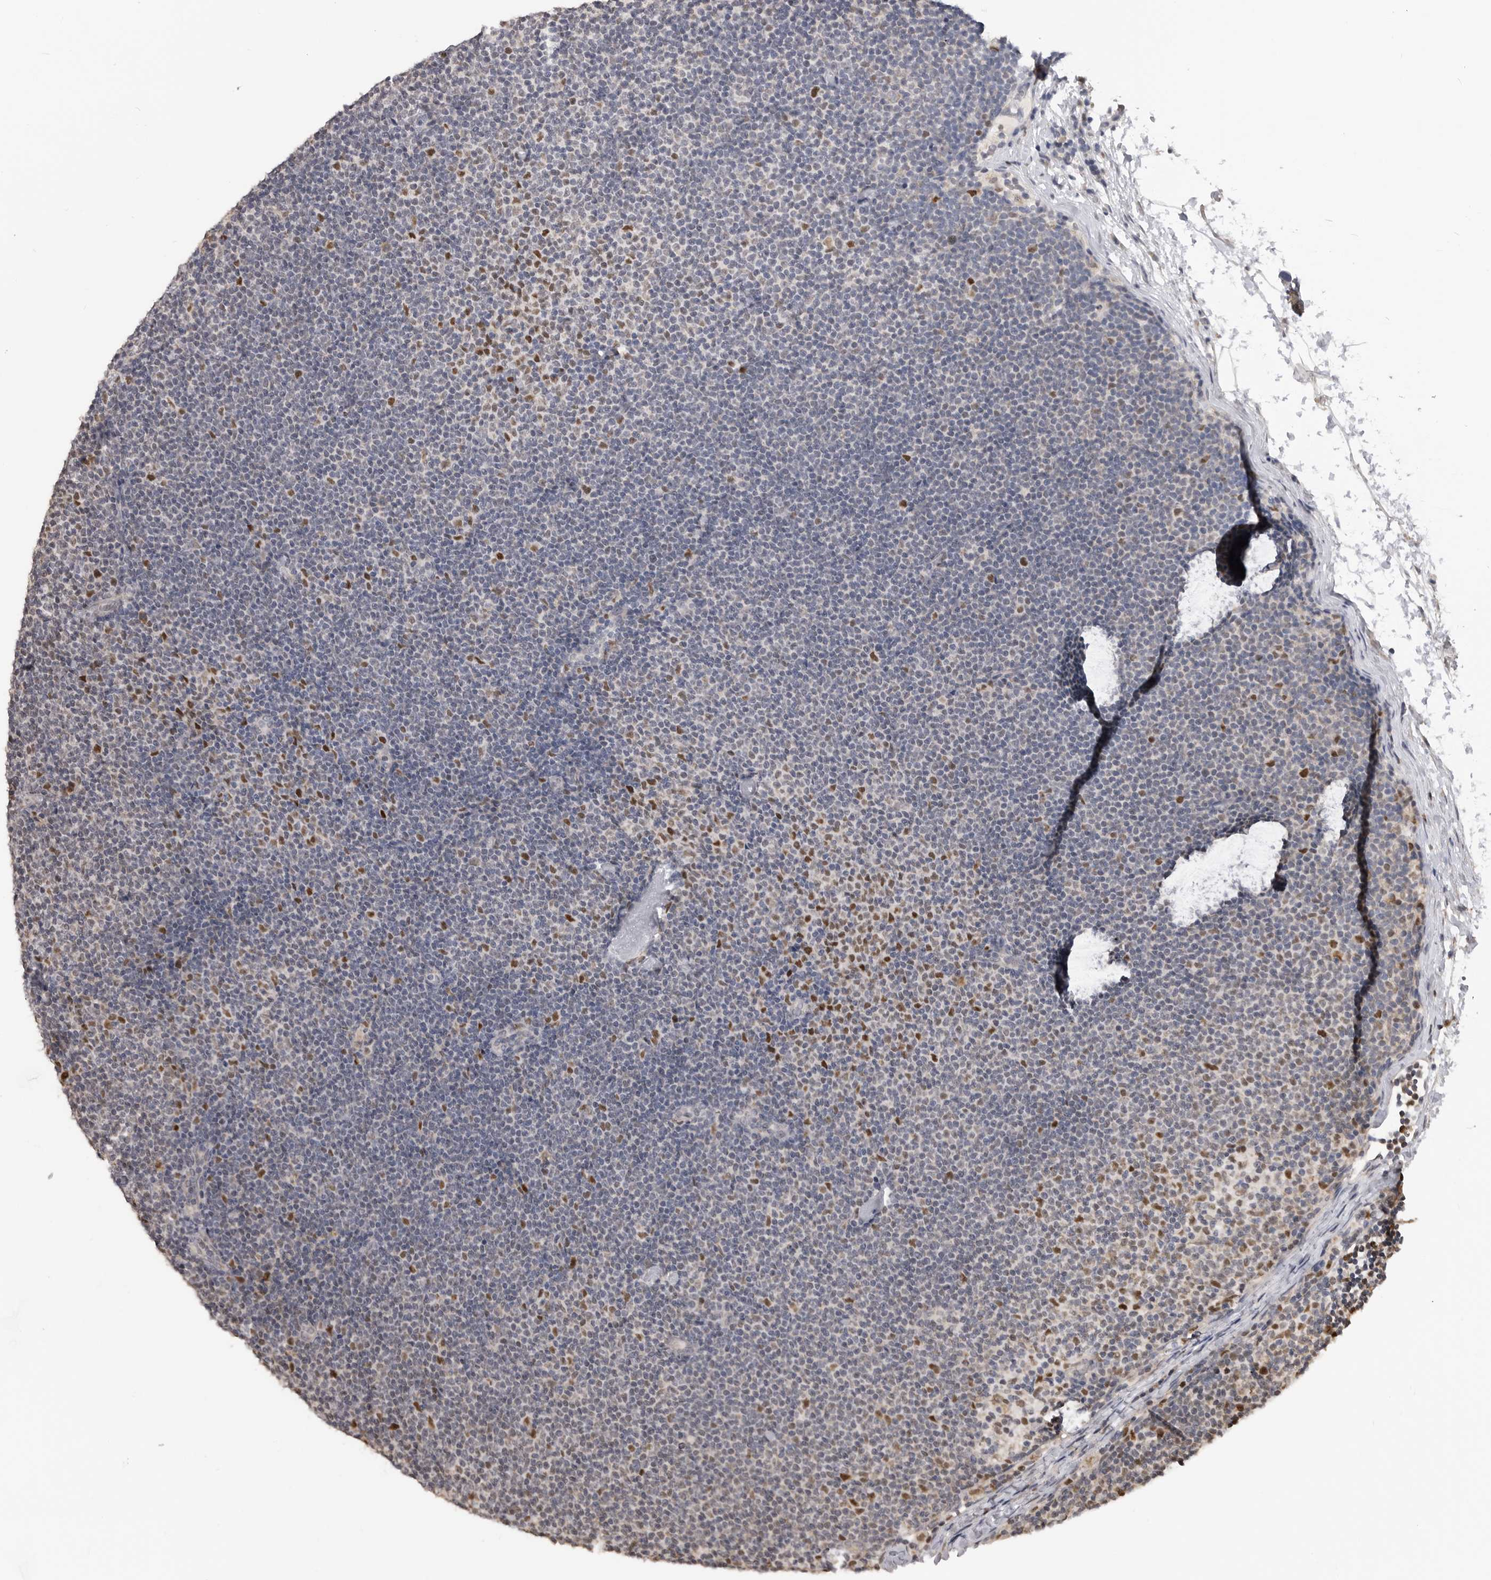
{"staining": {"intensity": "negative", "quantity": "none", "location": "none"}, "tissue": "lymphoma", "cell_type": "Tumor cells", "image_type": "cancer", "snomed": [{"axis": "morphology", "description": "Malignant lymphoma, non-Hodgkin's type, Low grade"}, {"axis": "topography", "description": "Lymph node"}], "caption": "Immunohistochemistry of malignant lymphoma, non-Hodgkin's type (low-grade) reveals no expression in tumor cells.", "gene": "SMARCC1", "patient": {"sex": "female", "age": 53}}